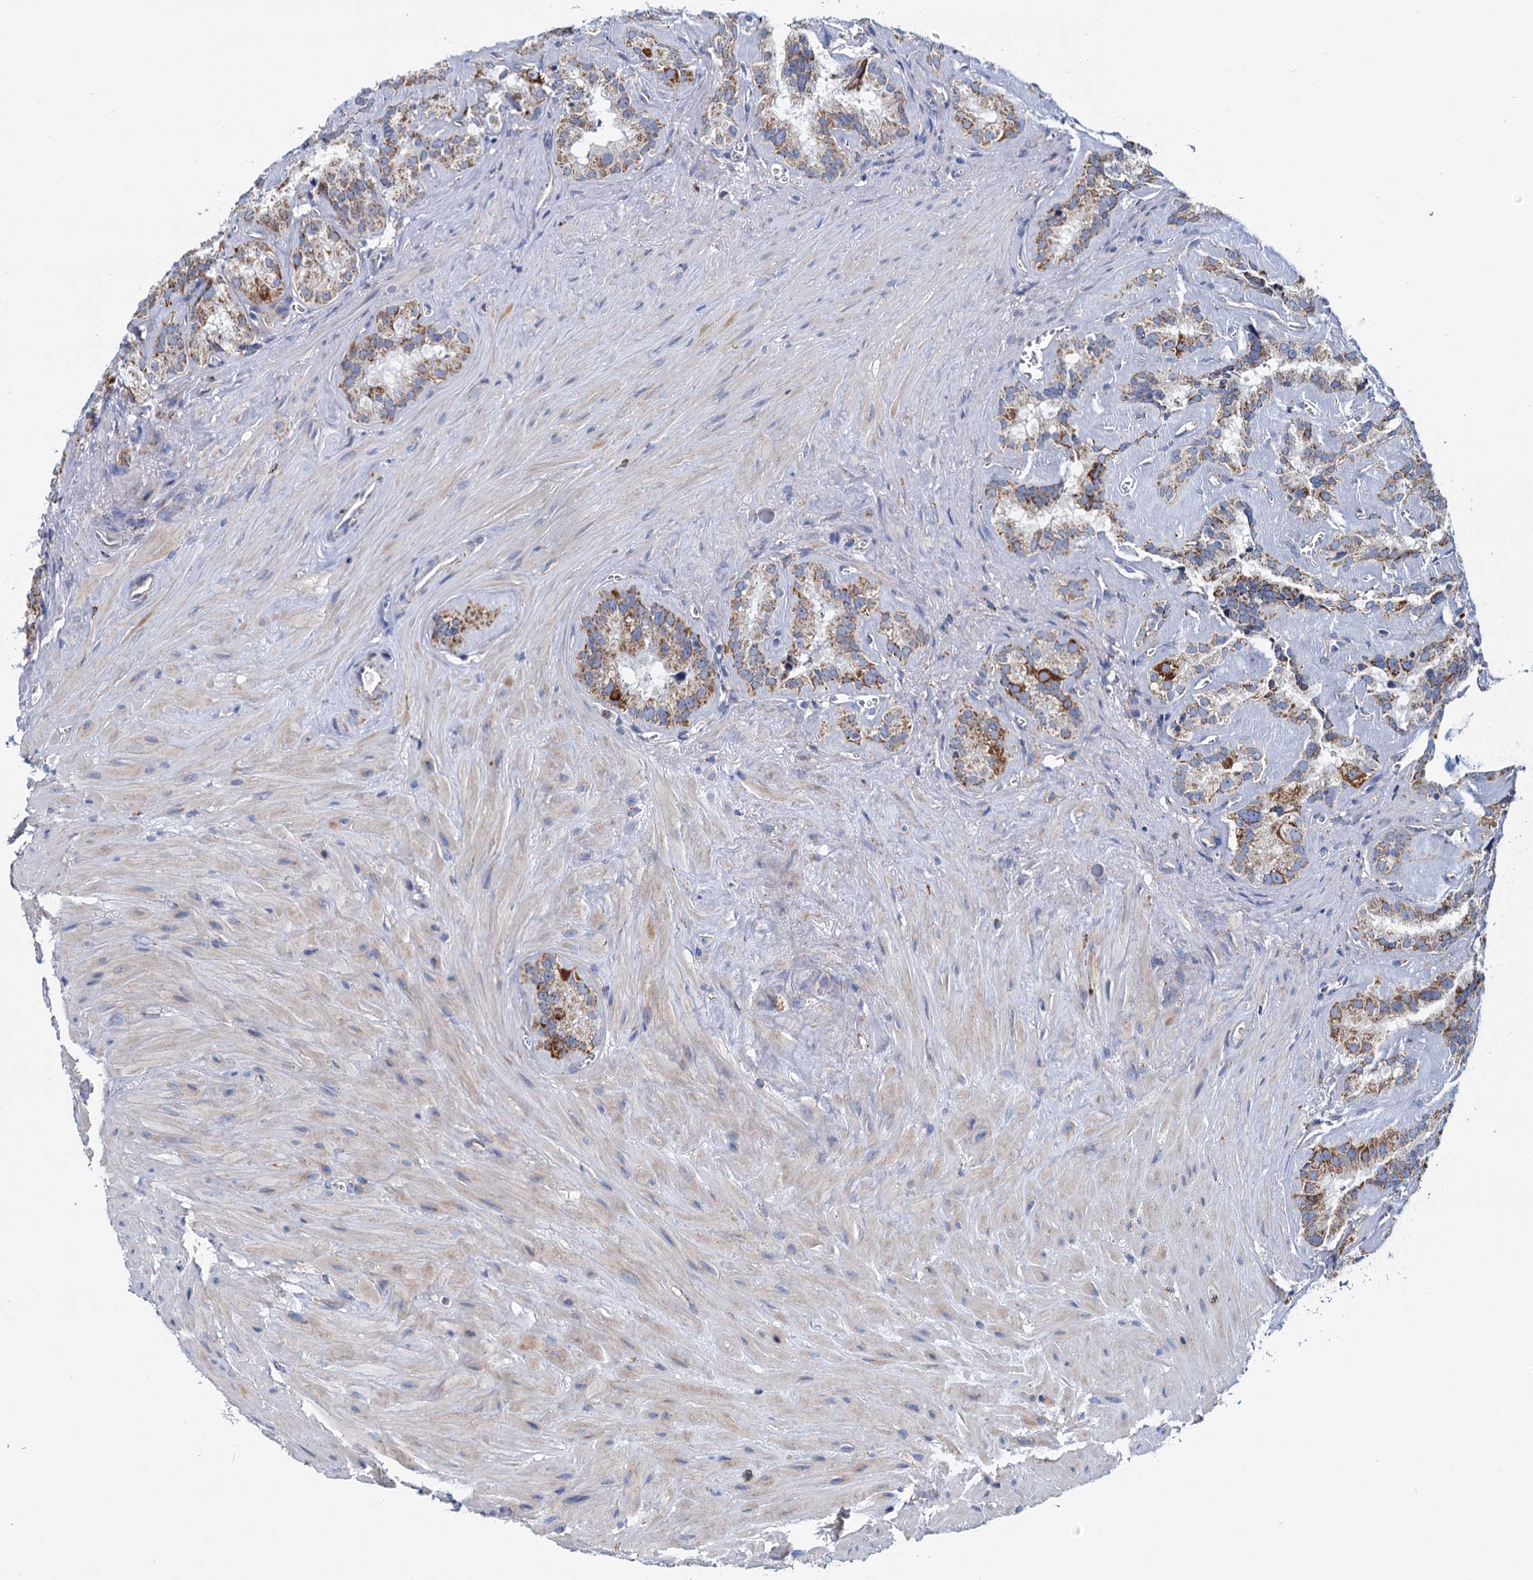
{"staining": {"intensity": "moderate", "quantity": ">75%", "location": "cytoplasmic/membranous"}, "tissue": "seminal vesicle", "cell_type": "Glandular cells", "image_type": "normal", "snomed": [{"axis": "morphology", "description": "Normal tissue, NOS"}, {"axis": "topography", "description": "Prostate"}, {"axis": "topography", "description": "Seminal veicle"}], "caption": "Seminal vesicle stained with DAB (3,3'-diaminobenzidine) immunohistochemistry shows medium levels of moderate cytoplasmic/membranous positivity in about >75% of glandular cells. The staining is performed using DAB brown chromogen to label protein expression. The nuclei are counter-stained blue using hematoxylin.", "gene": "CCP110", "patient": {"sex": "male", "age": 59}}